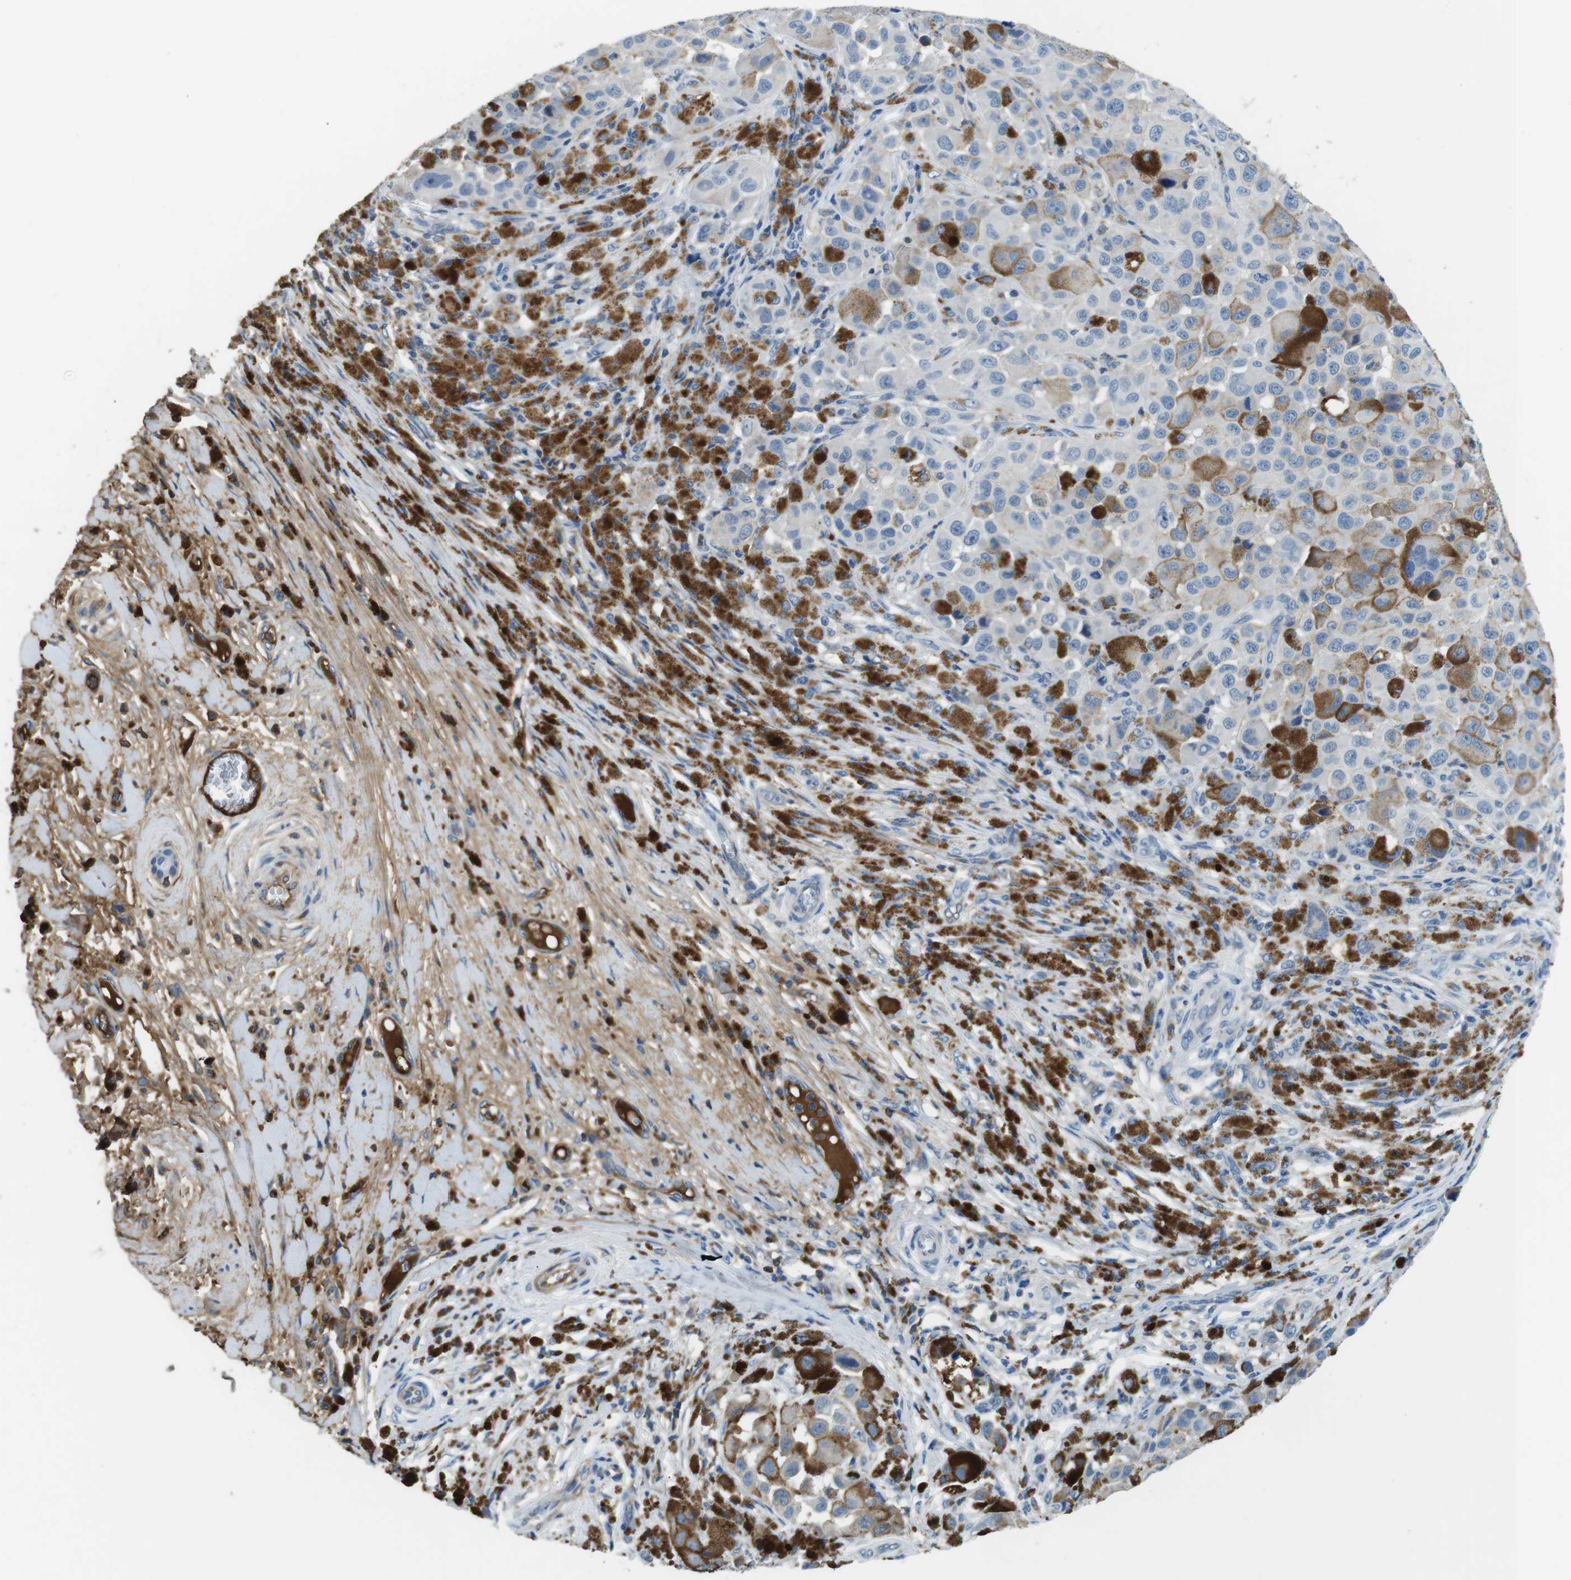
{"staining": {"intensity": "negative", "quantity": "none", "location": "none"}, "tissue": "melanoma", "cell_type": "Tumor cells", "image_type": "cancer", "snomed": [{"axis": "morphology", "description": "Malignant melanoma, NOS"}, {"axis": "topography", "description": "Skin"}], "caption": "An image of malignant melanoma stained for a protein reveals no brown staining in tumor cells.", "gene": "TMPRSS15", "patient": {"sex": "male", "age": 96}}